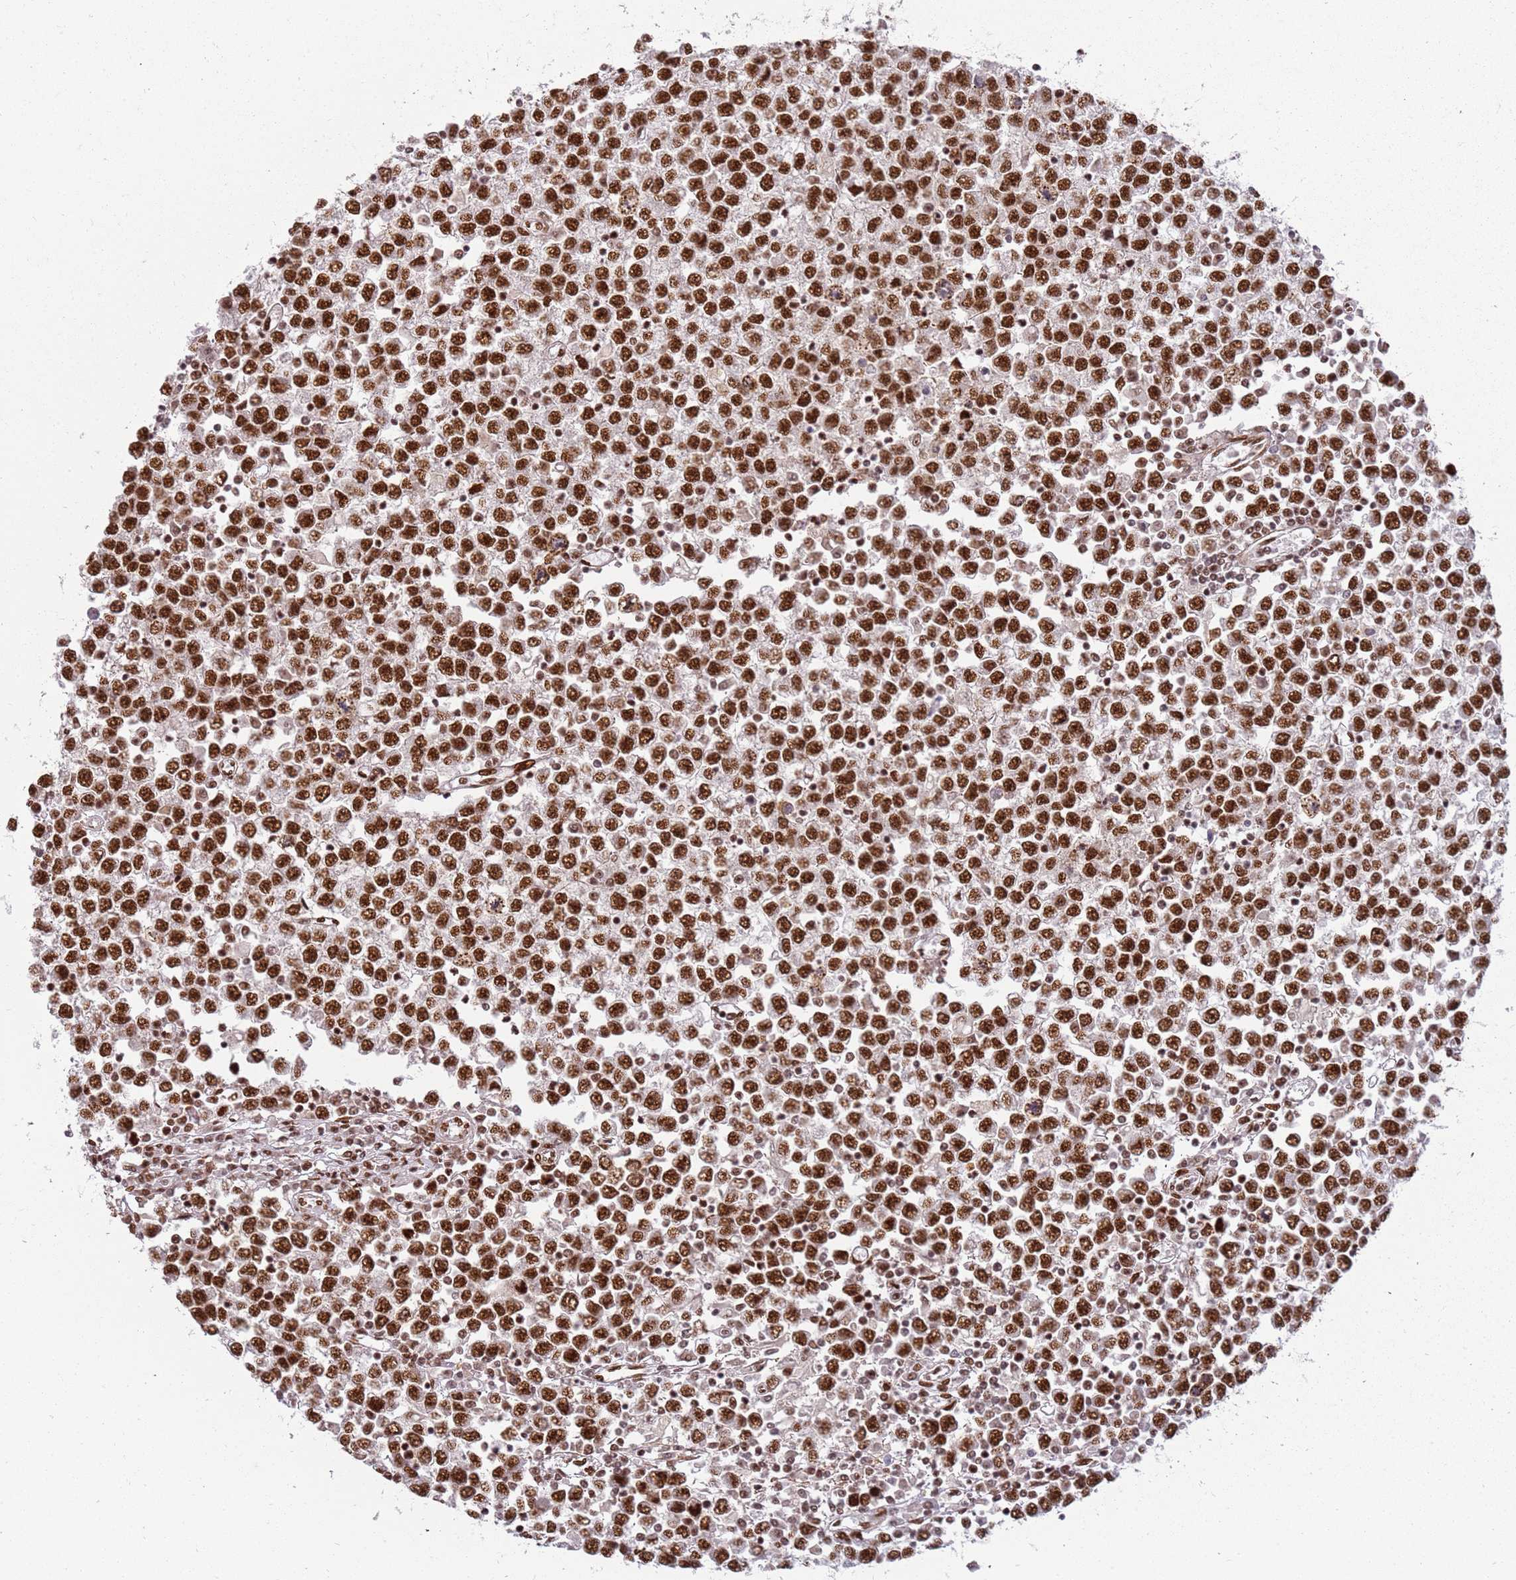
{"staining": {"intensity": "strong", "quantity": ">75%", "location": "nuclear"}, "tissue": "testis cancer", "cell_type": "Tumor cells", "image_type": "cancer", "snomed": [{"axis": "morphology", "description": "Seminoma, NOS"}, {"axis": "topography", "description": "Testis"}], "caption": "Immunohistochemistry (IHC) (DAB (3,3'-diaminobenzidine)) staining of testis cancer exhibits strong nuclear protein staining in approximately >75% of tumor cells. The staining was performed using DAB to visualize the protein expression in brown, while the nuclei were stained in blue with hematoxylin (Magnification: 20x).", "gene": "TENT4A", "patient": {"sex": "male", "age": 65}}